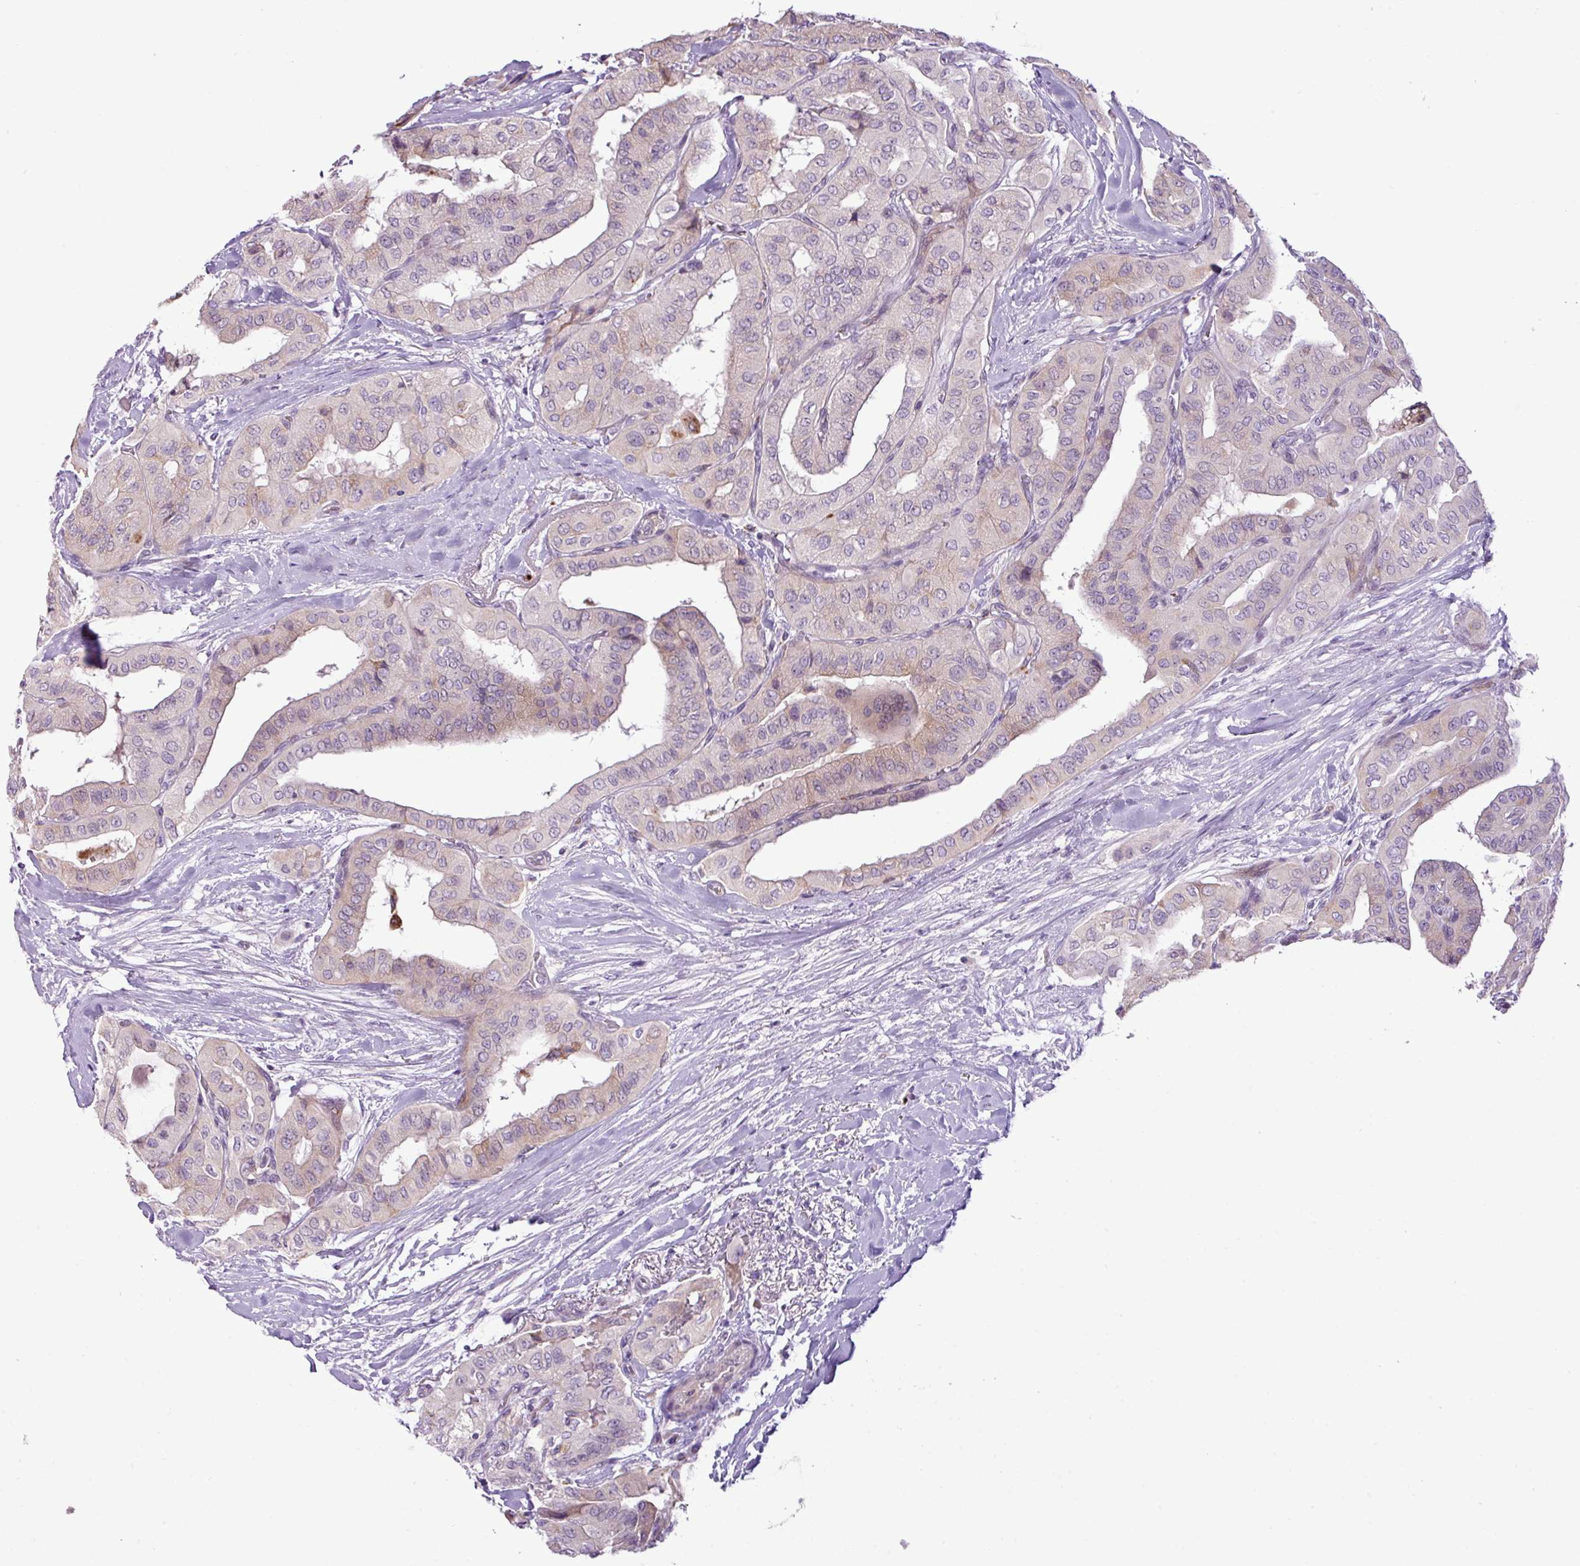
{"staining": {"intensity": "weak", "quantity": "25%-75%", "location": "cytoplasmic/membranous"}, "tissue": "thyroid cancer", "cell_type": "Tumor cells", "image_type": "cancer", "snomed": [{"axis": "morphology", "description": "Papillary adenocarcinoma, NOS"}, {"axis": "topography", "description": "Thyroid gland"}], "caption": "The micrograph exhibits immunohistochemical staining of thyroid cancer (papillary adenocarcinoma). There is weak cytoplasmic/membranous expression is seen in about 25%-75% of tumor cells.", "gene": "DNAJB13", "patient": {"sex": "female", "age": 59}}